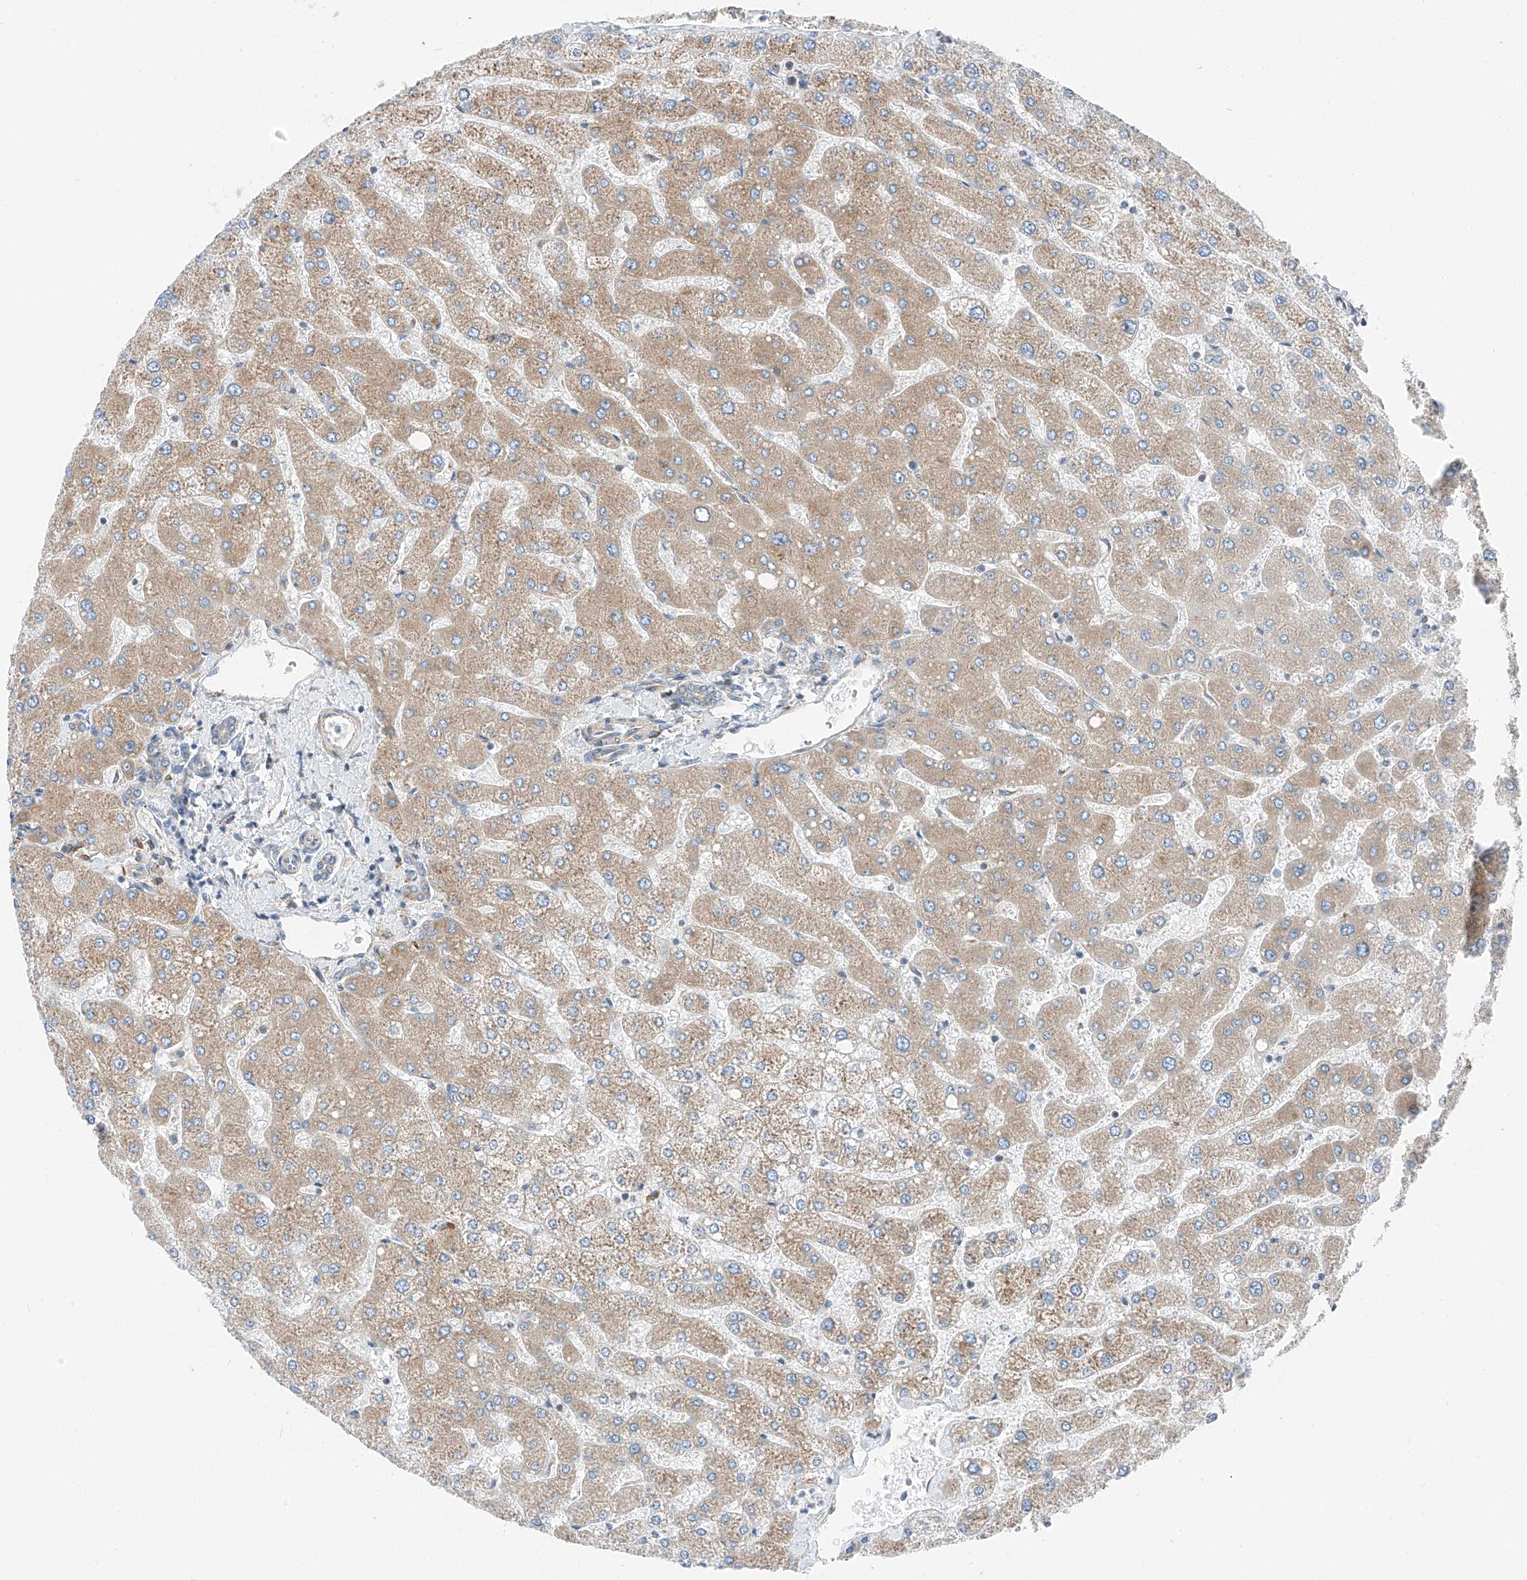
{"staining": {"intensity": "weak", "quantity": "25%-75%", "location": "cytoplasmic/membranous"}, "tissue": "liver", "cell_type": "Cholangiocytes", "image_type": "normal", "snomed": [{"axis": "morphology", "description": "Normal tissue, NOS"}, {"axis": "topography", "description": "Liver"}], "caption": "Weak cytoplasmic/membranous protein expression is appreciated in approximately 25%-75% of cholangiocytes in liver.", "gene": "ZC3H15", "patient": {"sex": "male", "age": 55}}